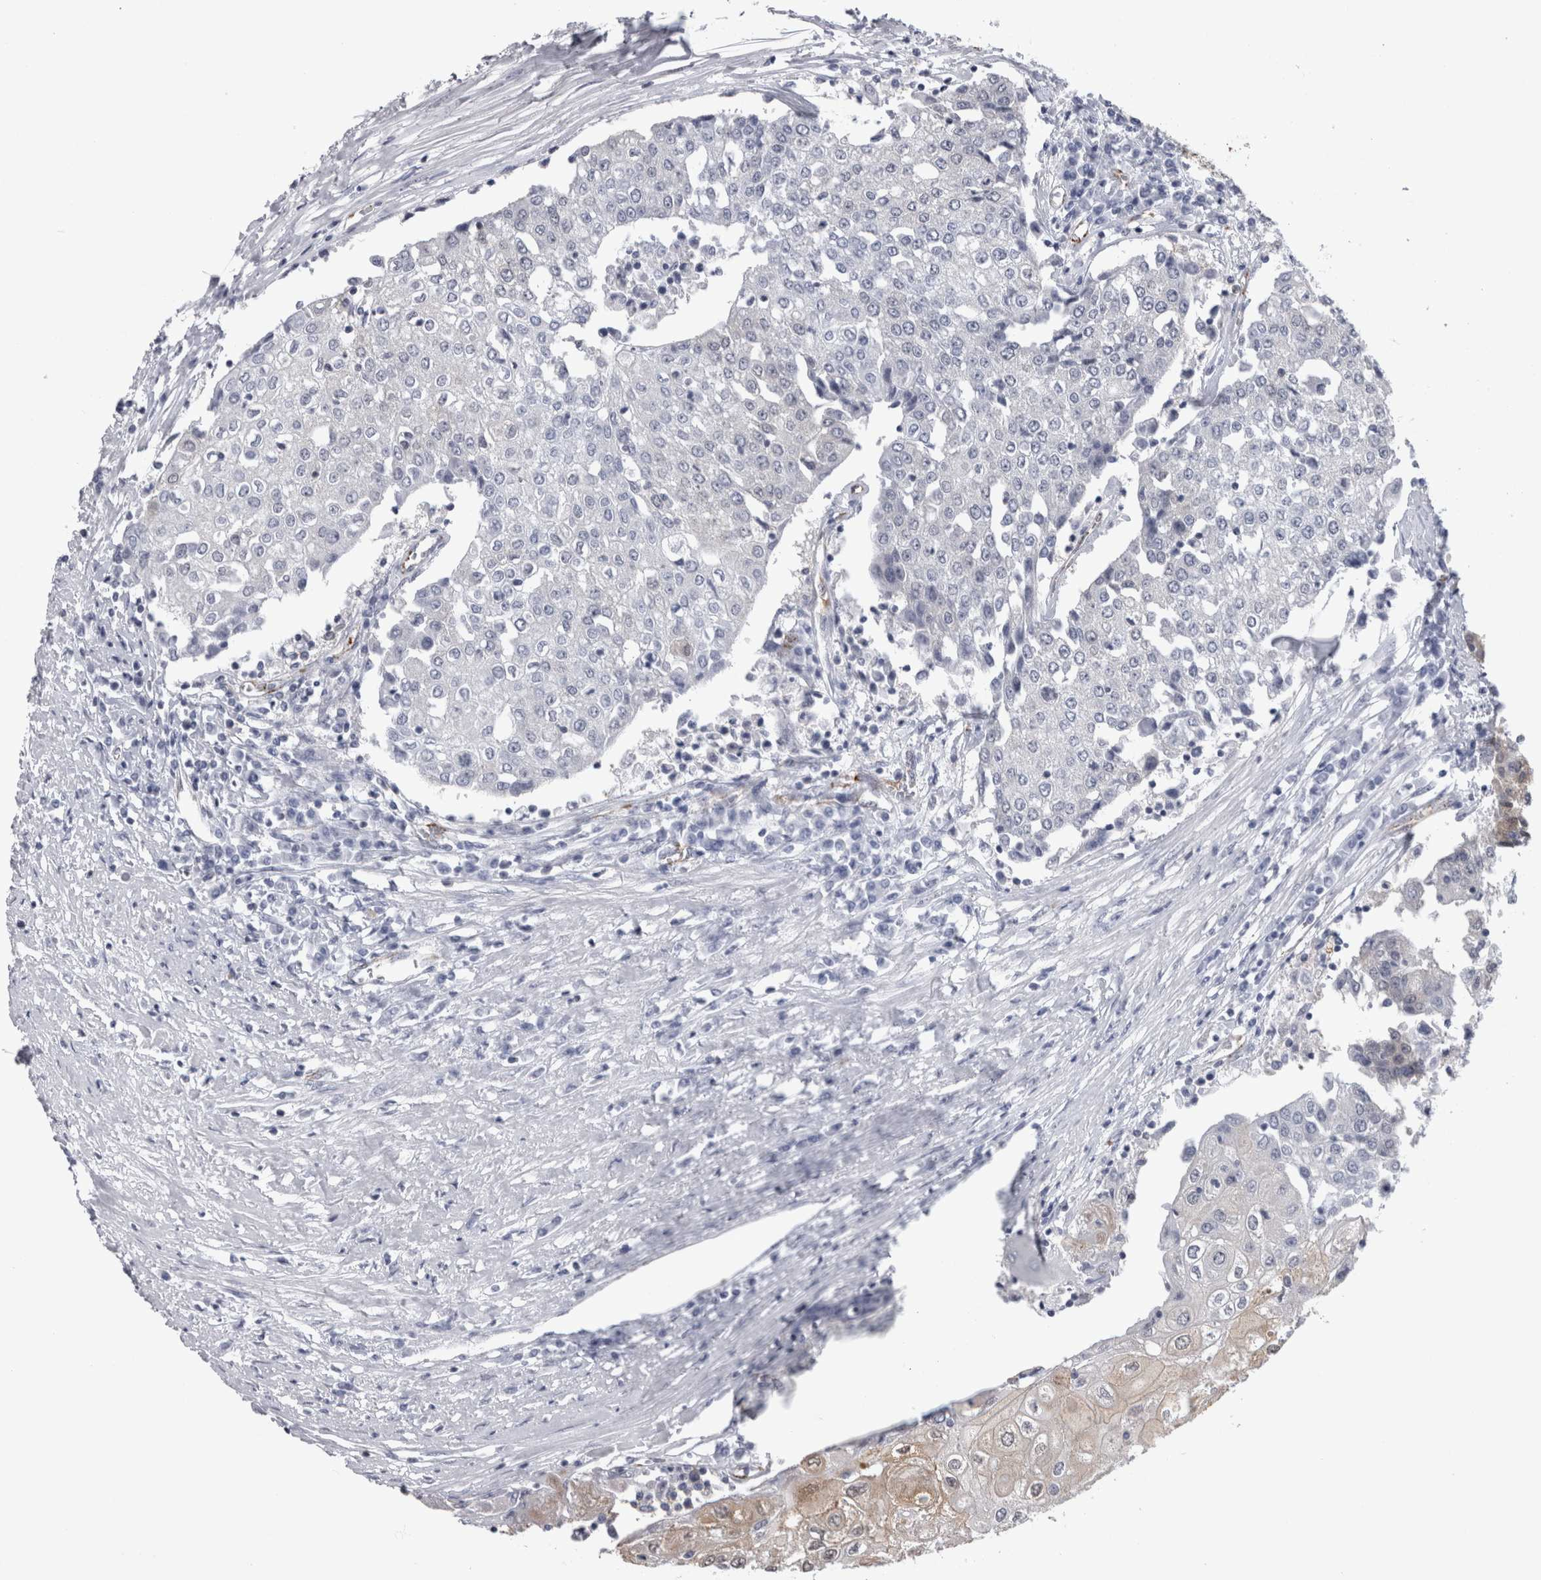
{"staining": {"intensity": "weak", "quantity": "<25%", "location": "cytoplasmic/membranous"}, "tissue": "urothelial cancer", "cell_type": "Tumor cells", "image_type": "cancer", "snomed": [{"axis": "morphology", "description": "Urothelial carcinoma, High grade"}, {"axis": "topography", "description": "Urinary bladder"}], "caption": "An image of human urothelial cancer is negative for staining in tumor cells.", "gene": "ACOT7", "patient": {"sex": "female", "age": 85}}